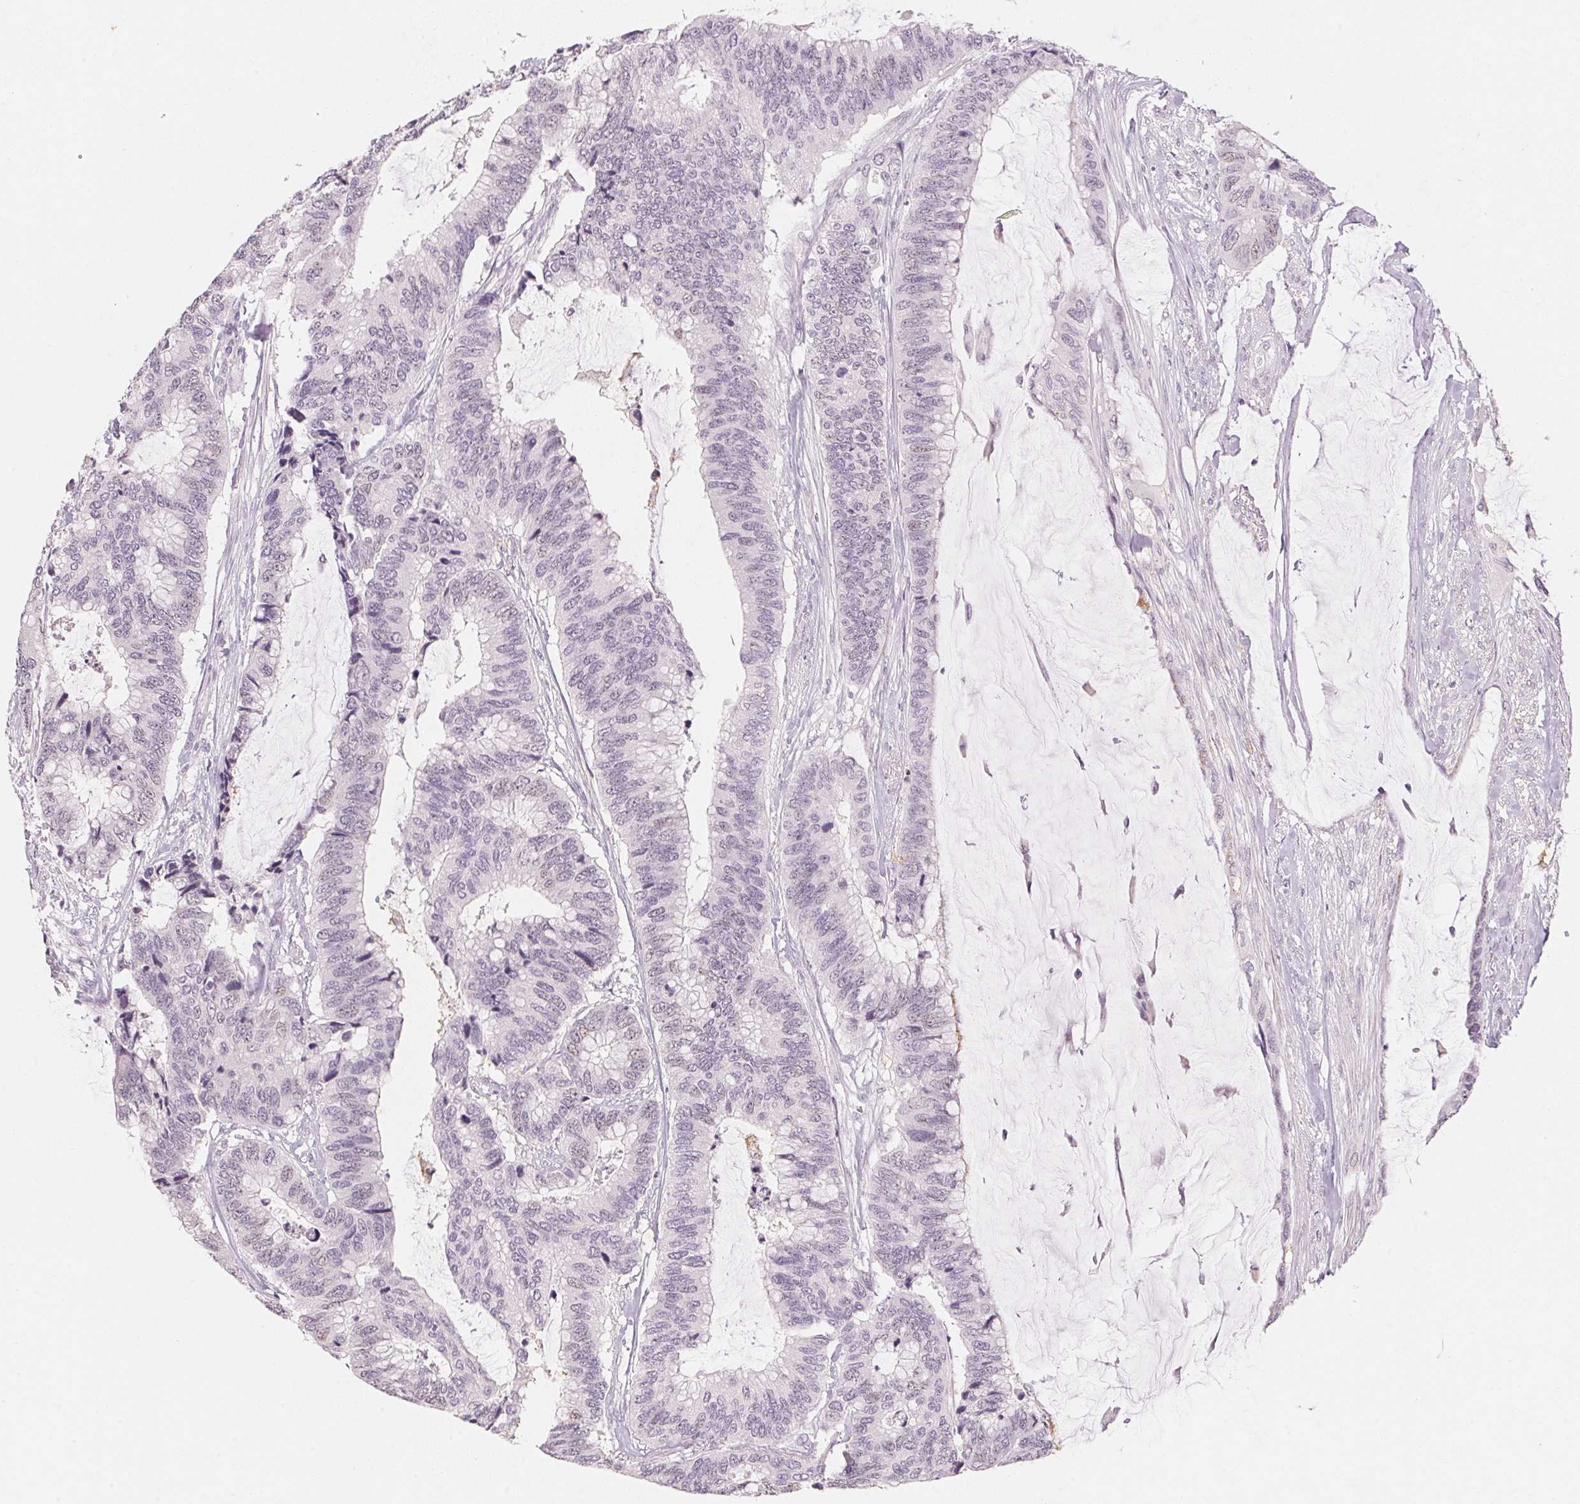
{"staining": {"intensity": "negative", "quantity": "none", "location": "none"}, "tissue": "colorectal cancer", "cell_type": "Tumor cells", "image_type": "cancer", "snomed": [{"axis": "morphology", "description": "Adenocarcinoma, NOS"}, {"axis": "topography", "description": "Rectum"}], "caption": "High magnification brightfield microscopy of colorectal cancer (adenocarcinoma) stained with DAB (brown) and counterstained with hematoxylin (blue): tumor cells show no significant expression.", "gene": "SMTN", "patient": {"sex": "female", "age": 59}}